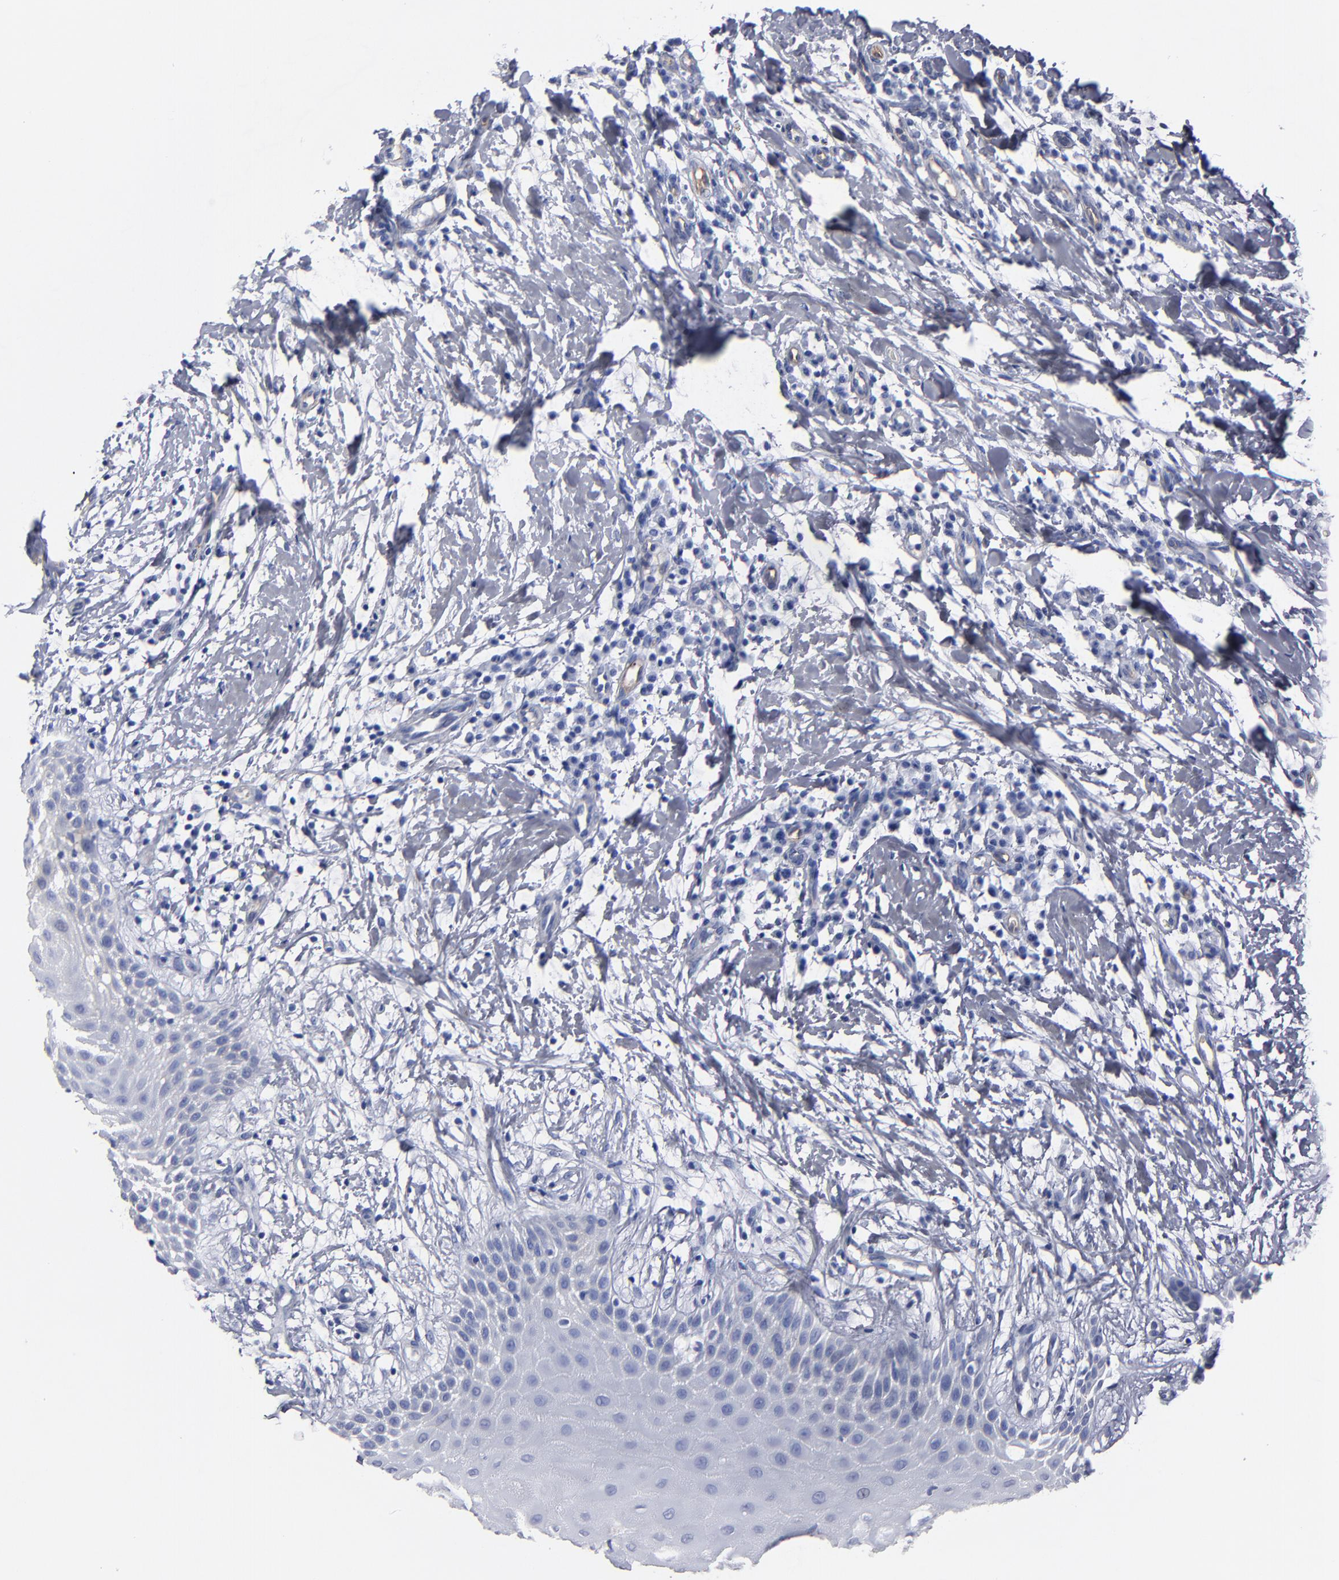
{"staining": {"intensity": "negative", "quantity": "none", "location": "none"}, "tissue": "oral mucosa", "cell_type": "Squamous epithelial cells", "image_type": "normal", "snomed": [{"axis": "morphology", "description": "Normal tissue, NOS"}, {"axis": "topography", "description": "Oral tissue"}], "caption": "Squamous epithelial cells show no significant protein expression in normal oral mucosa. The staining is performed using DAB (3,3'-diaminobenzidine) brown chromogen with nuclei counter-stained in using hematoxylin.", "gene": "TM4SF1", "patient": {"sex": "male", "age": 69}}